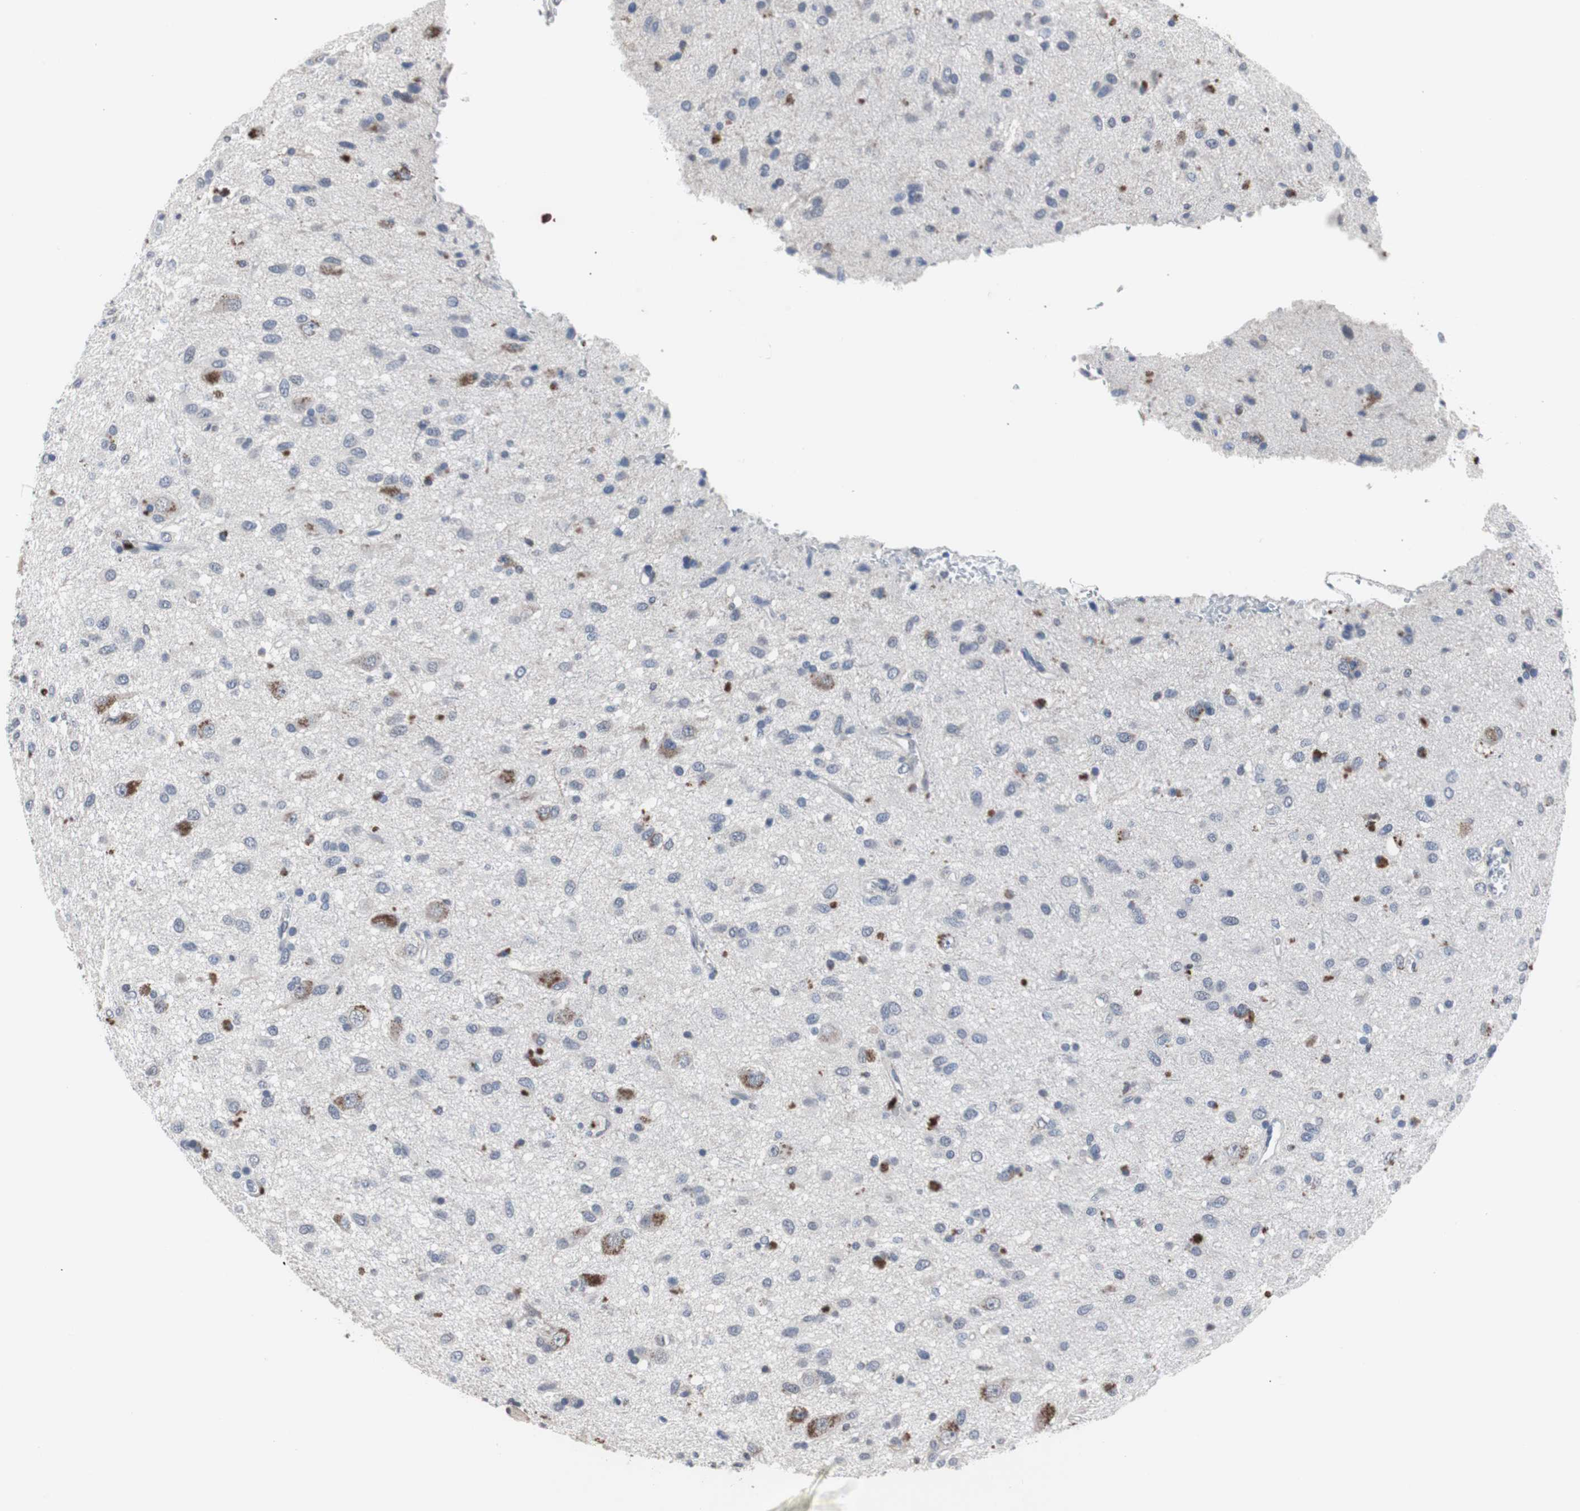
{"staining": {"intensity": "negative", "quantity": "none", "location": "none"}, "tissue": "glioma", "cell_type": "Tumor cells", "image_type": "cancer", "snomed": [{"axis": "morphology", "description": "Glioma, malignant, Low grade"}, {"axis": "topography", "description": "Brain"}], "caption": "This is an immunohistochemistry (IHC) micrograph of human low-grade glioma (malignant). There is no expression in tumor cells.", "gene": "RBM47", "patient": {"sex": "male", "age": 77}}